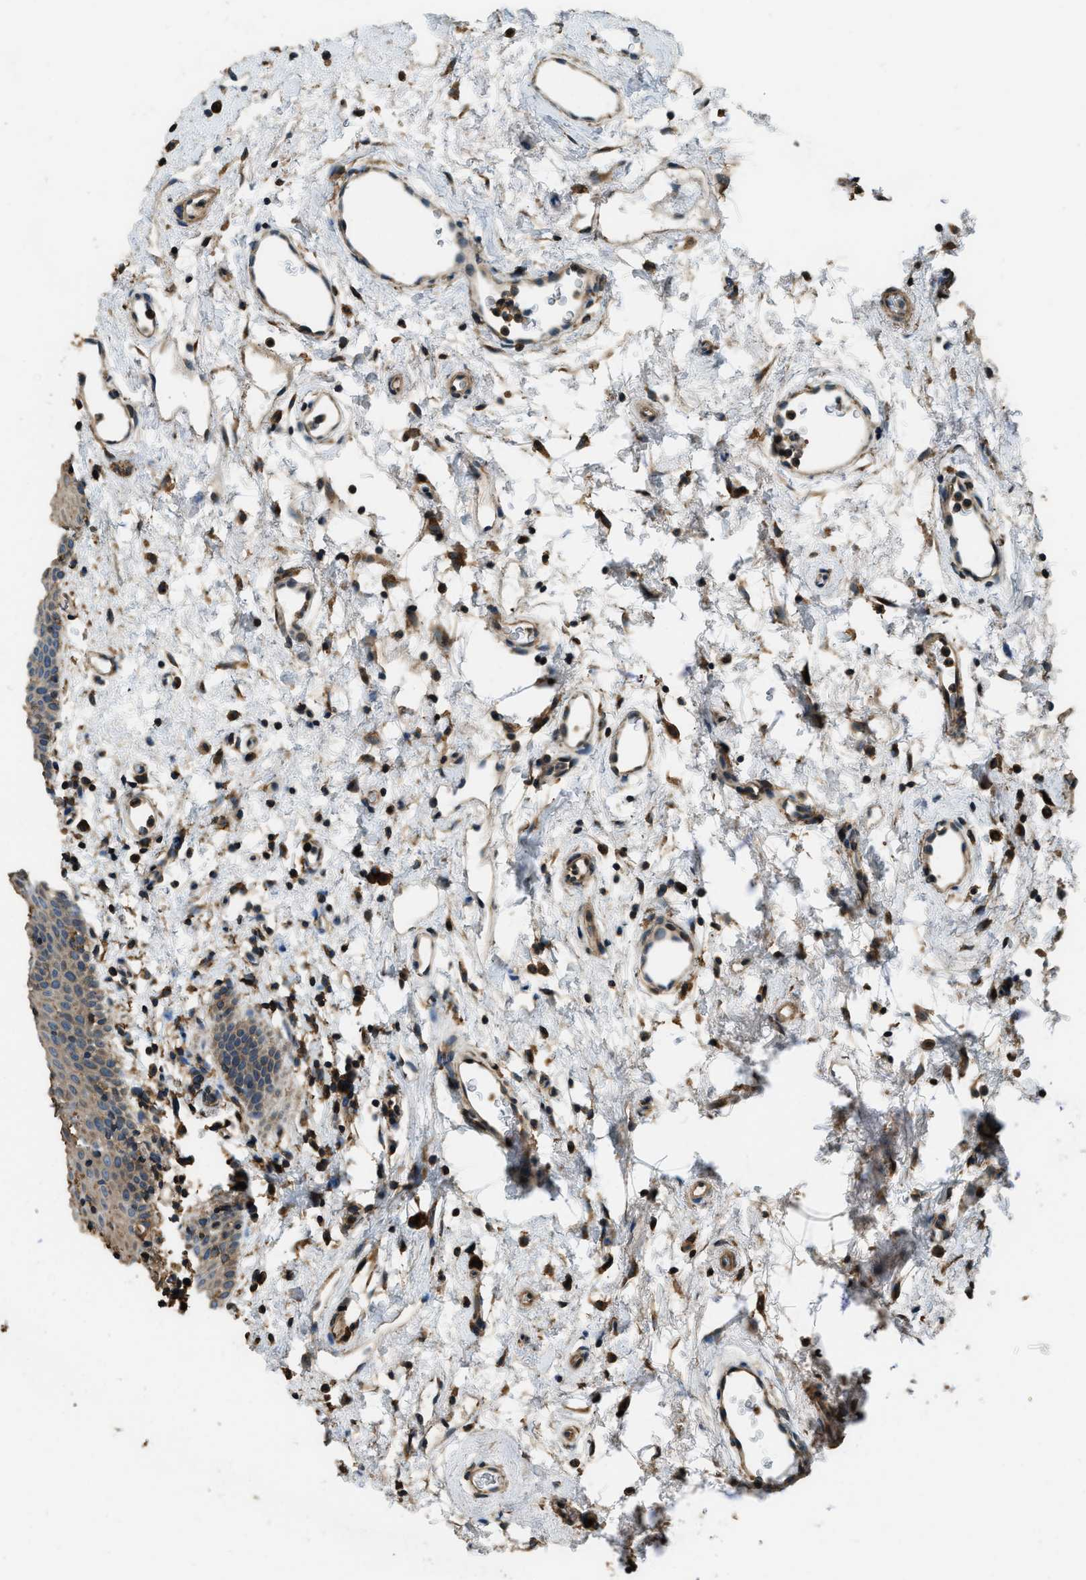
{"staining": {"intensity": "moderate", "quantity": "25%-75%", "location": "cytoplasmic/membranous"}, "tissue": "oral mucosa", "cell_type": "Squamous epithelial cells", "image_type": "normal", "snomed": [{"axis": "morphology", "description": "Normal tissue, NOS"}, {"axis": "topography", "description": "Oral tissue"}], "caption": "Oral mucosa stained with IHC displays moderate cytoplasmic/membranous staining in about 25%-75% of squamous epithelial cells.", "gene": "ERGIC1", "patient": {"sex": "male", "age": 66}}